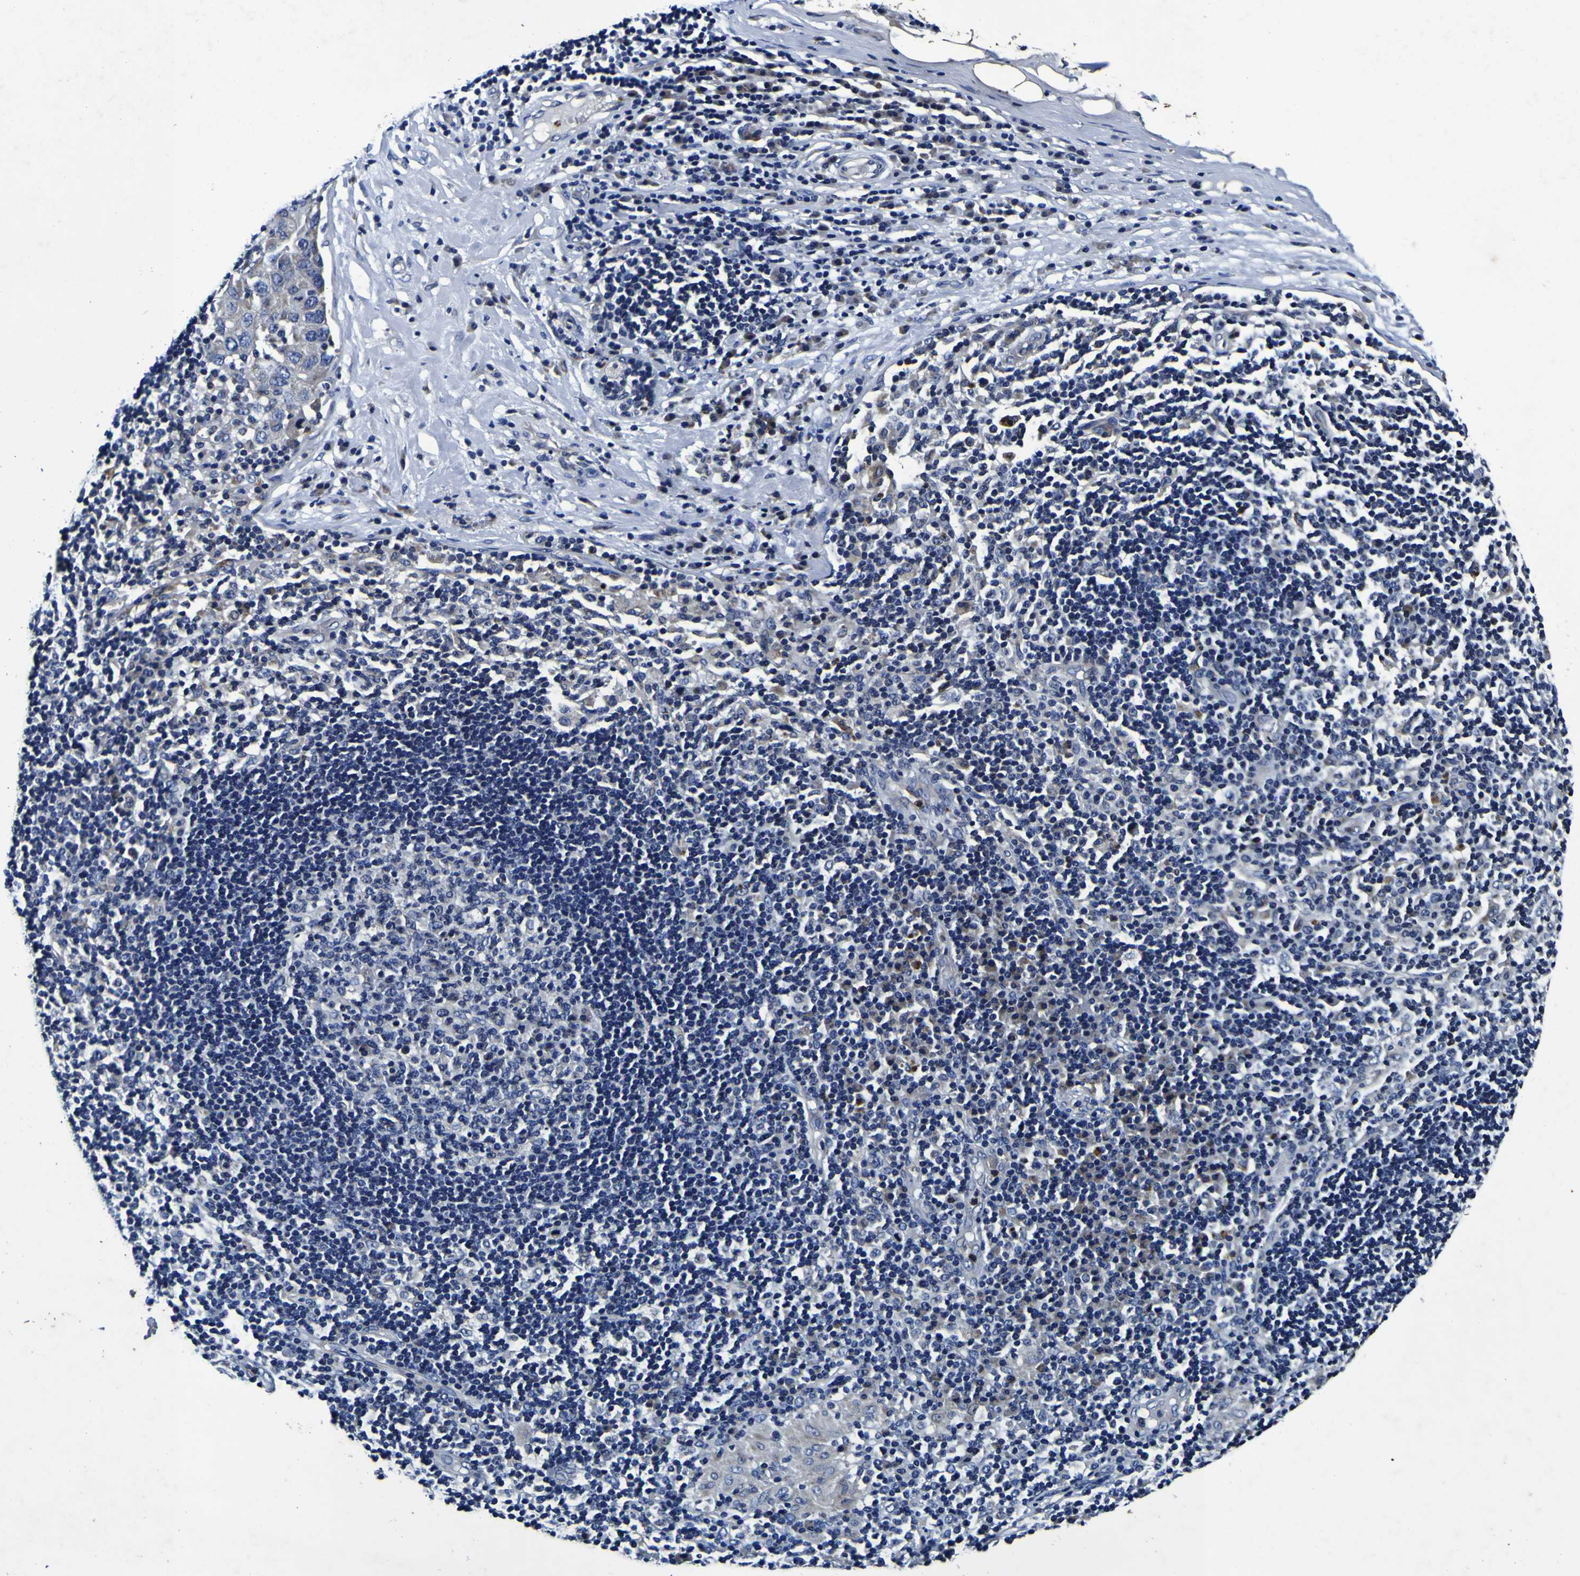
{"staining": {"intensity": "weak", "quantity": ">75%", "location": "cytoplasmic/membranous"}, "tissue": "adipose tissue", "cell_type": "Adipocytes", "image_type": "normal", "snomed": [{"axis": "morphology", "description": "Normal tissue, NOS"}, {"axis": "morphology", "description": "Adenocarcinoma, NOS"}, {"axis": "topography", "description": "Esophagus"}], "caption": "IHC (DAB (3,3'-diaminobenzidine)) staining of benign human adipose tissue exhibits weak cytoplasmic/membranous protein positivity in approximately >75% of adipocytes.", "gene": "PANK4", "patient": {"sex": "male", "age": 62}}